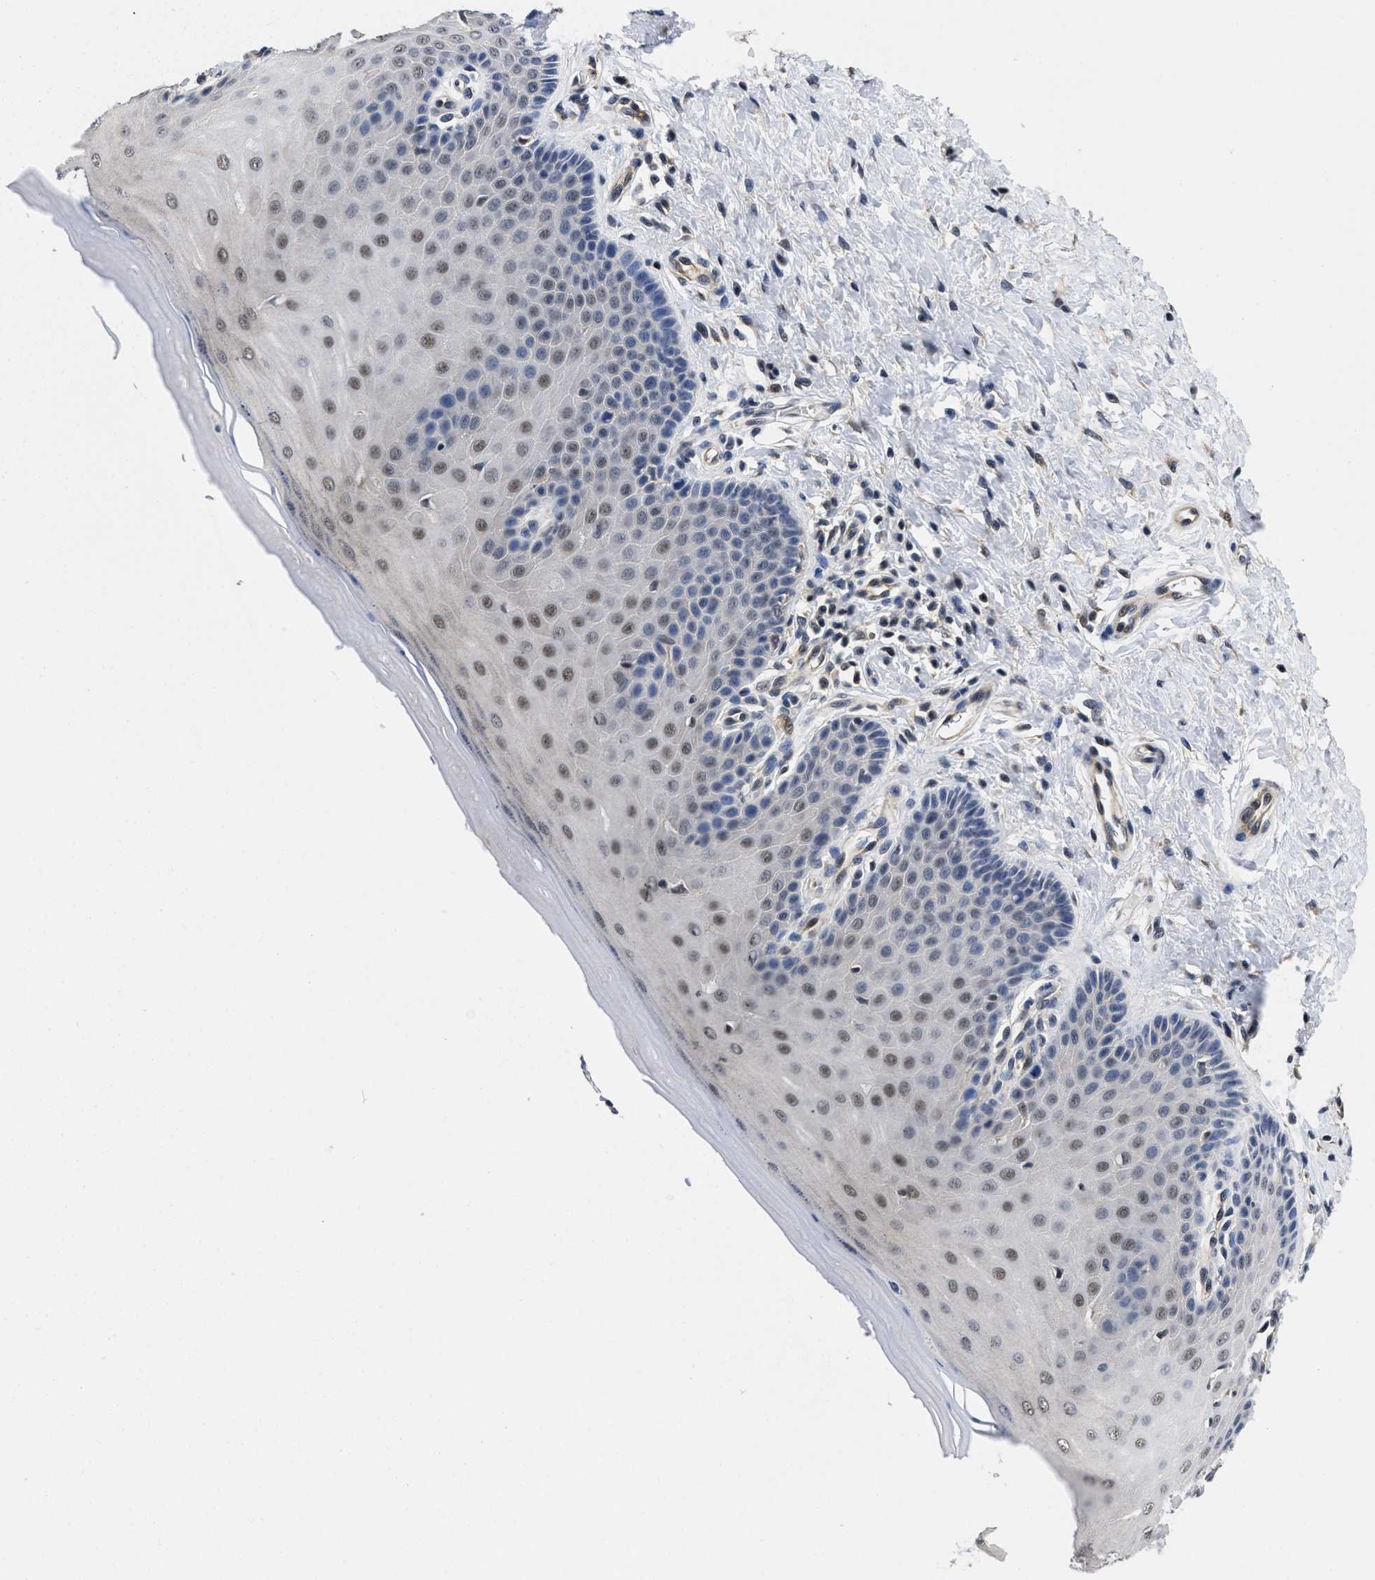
{"staining": {"intensity": "weak", "quantity": "25%-75%", "location": "cytoplasmic/membranous"}, "tissue": "cervix", "cell_type": "Glandular cells", "image_type": "normal", "snomed": [{"axis": "morphology", "description": "Normal tissue, NOS"}, {"axis": "topography", "description": "Cervix"}], "caption": "Immunohistochemistry (DAB (3,3'-diaminobenzidine)) staining of unremarkable human cervix demonstrates weak cytoplasmic/membranous protein positivity in about 25%-75% of glandular cells. (IHC, brightfield microscopy, high magnification).", "gene": "MCOLN2", "patient": {"sex": "female", "age": 55}}